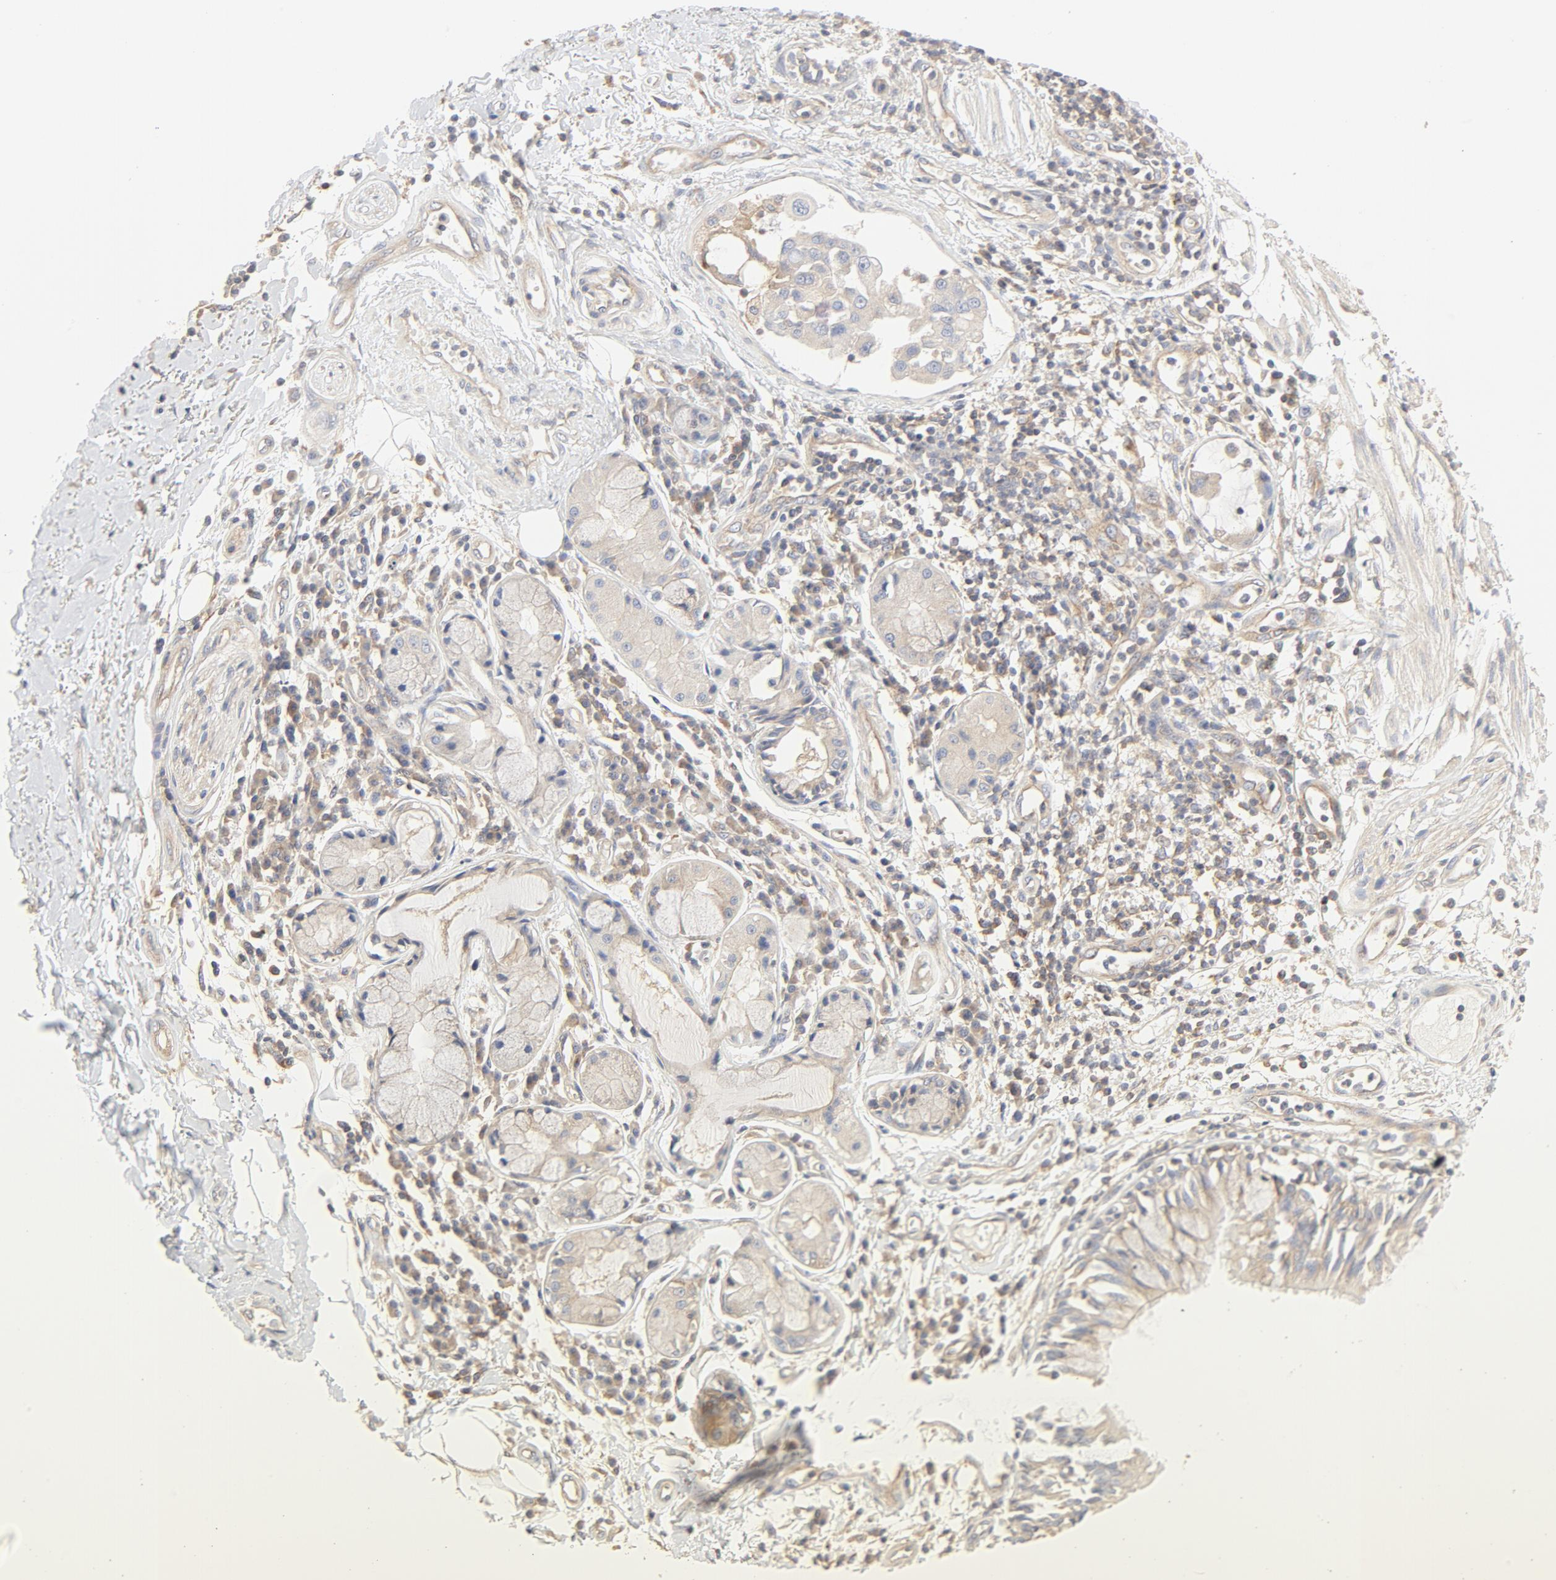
{"staining": {"intensity": "moderate", "quantity": "25%-75%", "location": "cytoplasmic/membranous"}, "tissue": "adipose tissue", "cell_type": "Adipocytes", "image_type": "normal", "snomed": [{"axis": "morphology", "description": "Normal tissue, NOS"}, {"axis": "morphology", "description": "Adenocarcinoma, NOS"}, {"axis": "topography", "description": "Cartilage tissue"}, {"axis": "topography", "description": "Bronchus"}, {"axis": "topography", "description": "Lung"}], "caption": "Adipocytes exhibit moderate cytoplasmic/membranous staining in approximately 25%-75% of cells in unremarkable adipose tissue.", "gene": "RABEP1", "patient": {"sex": "female", "age": 67}}